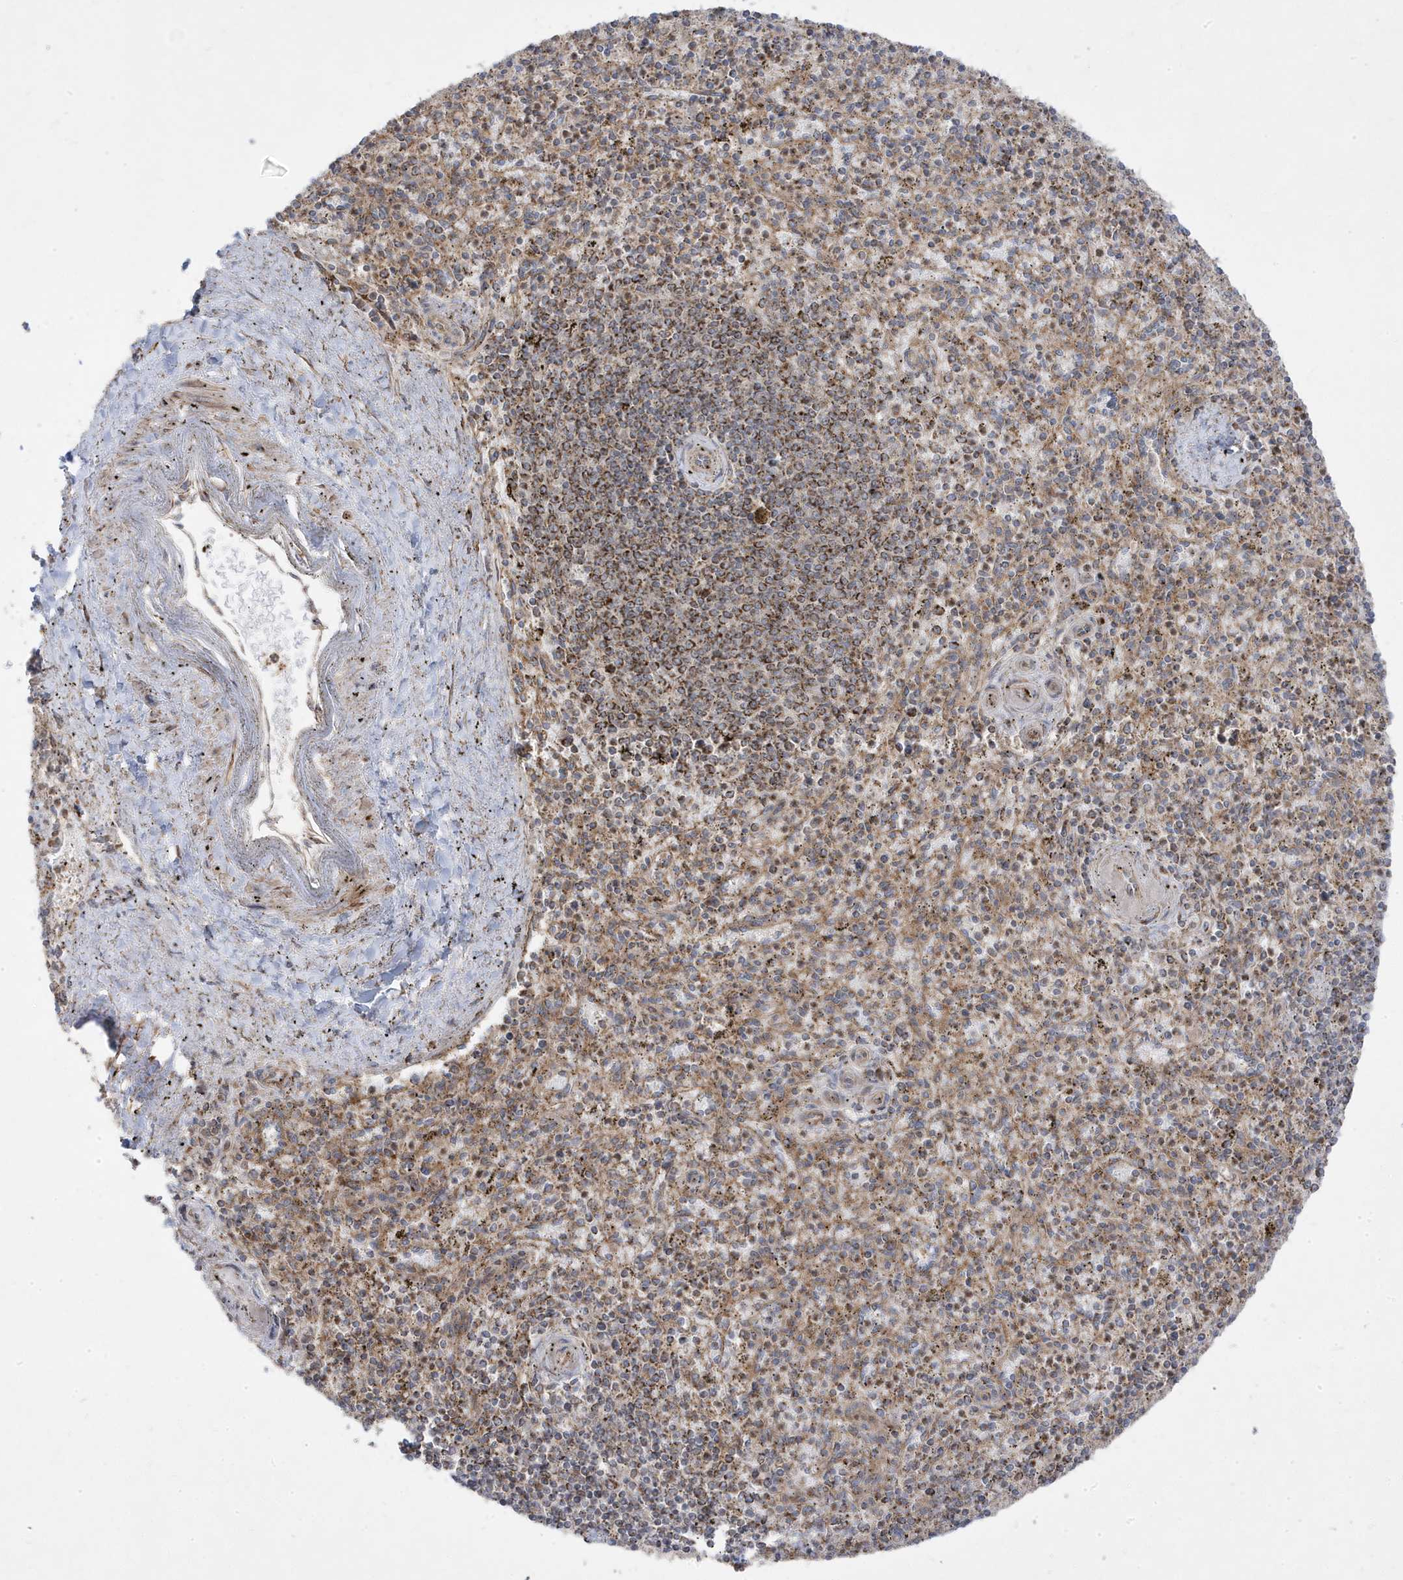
{"staining": {"intensity": "moderate", "quantity": "<25%", "location": "cytoplasmic/membranous"}, "tissue": "spleen", "cell_type": "Cells in red pulp", "image_type": "normal", "snomed": [{"axis": "morphology", "description": "Normal tissue, NOS"}, {"axis": "topography", "description": "Spleen"}], "caption": "A brown stain highlights moderate cytoplasmic/membranous staining of a protein in cells in red pulp of benign human spleen. The staining was performed using DAB to visualize the protein expression in brown, while the nuclei were stained in blue with hematoxylin (Magnification: 20x).", "gene": "CLUAP1", "patient": {"sex": "male", "age": 72}}